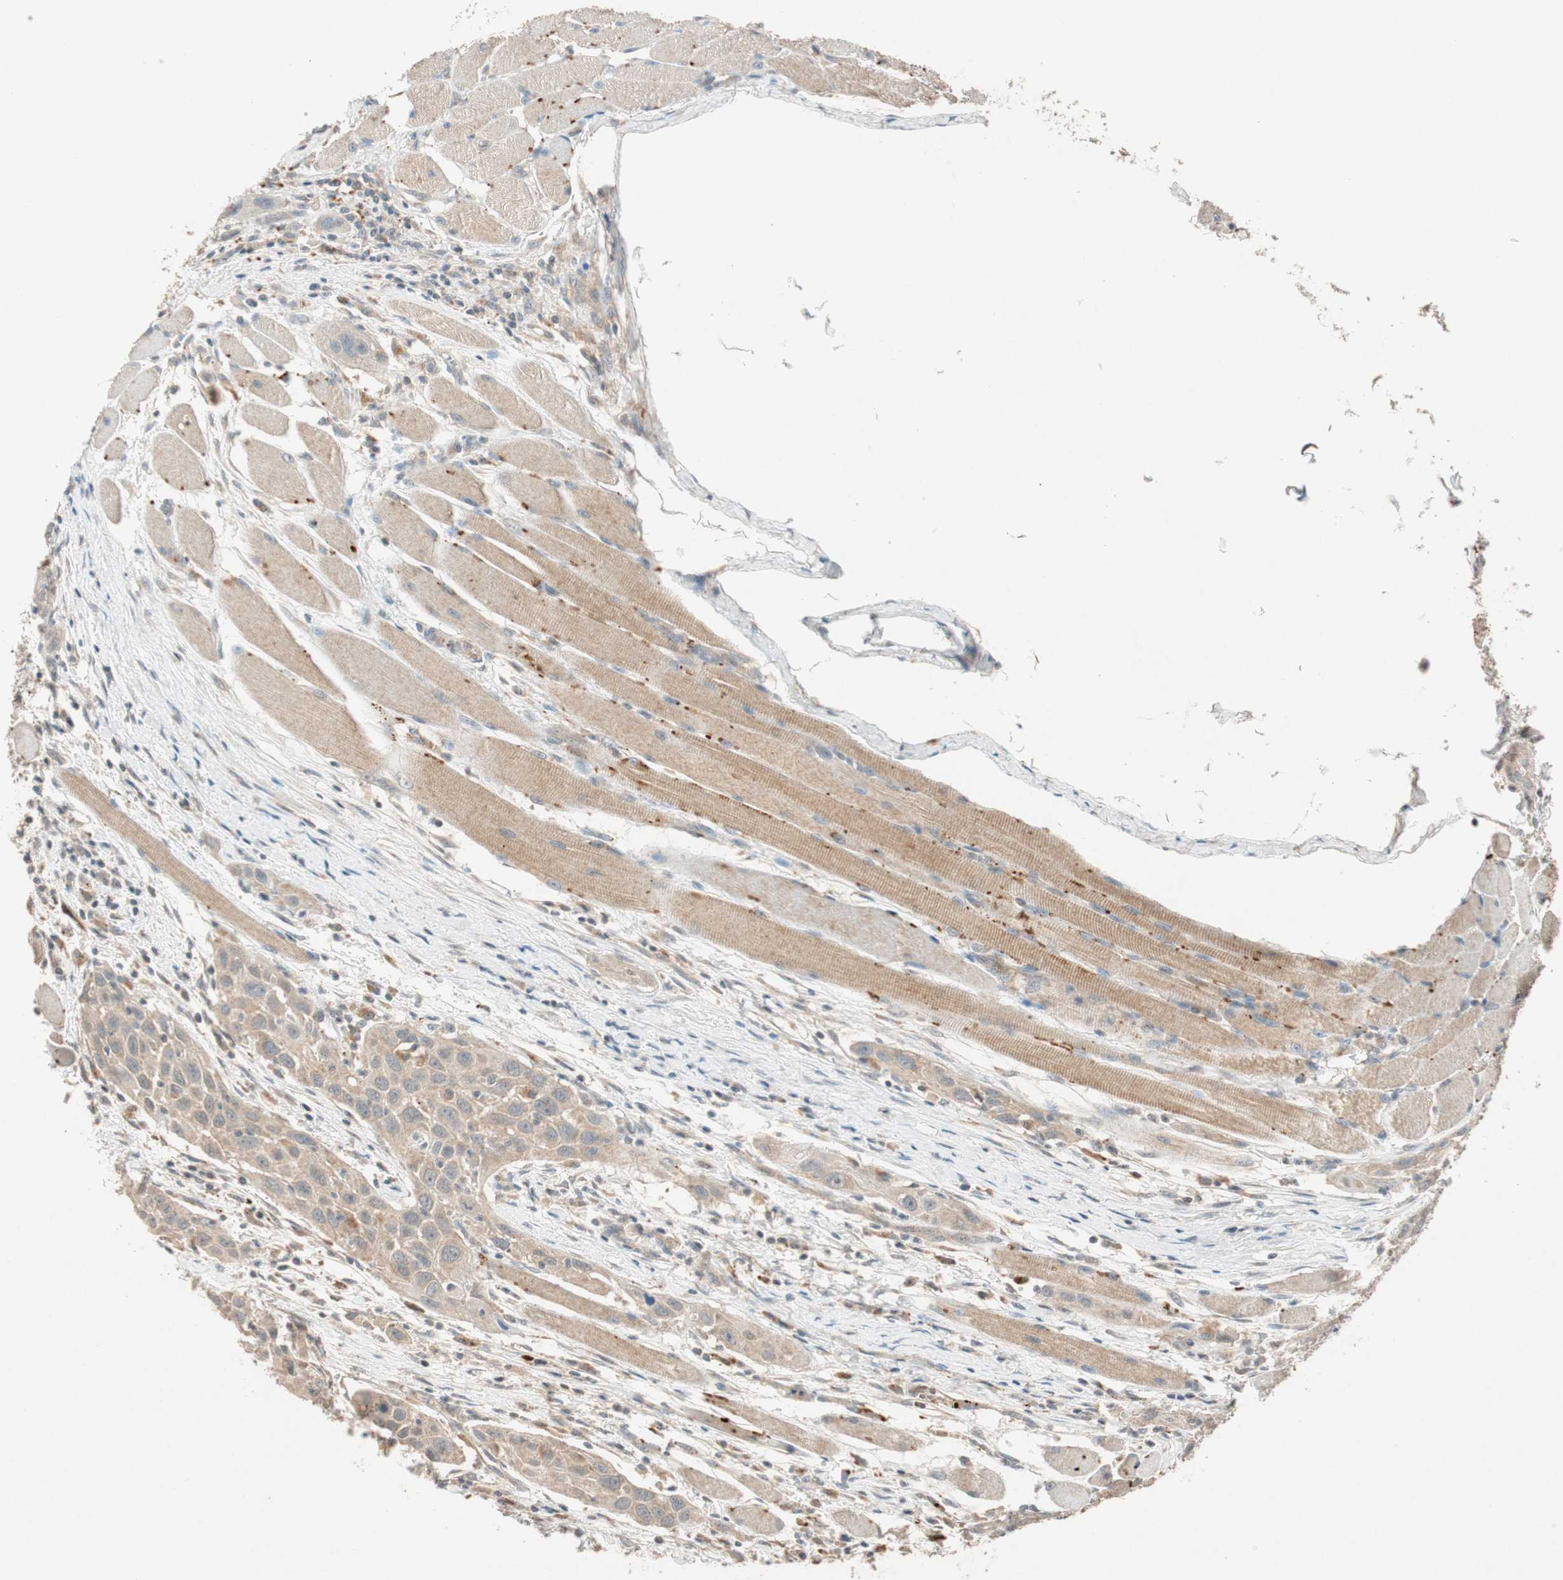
{"staining": {"intensity": "weak", "quantity": ">75%", "location": "cytoplasmic/membranous"}, "tissue": "head and neck cancer", "cell_type": "Tumor cells", "image_type": "cancer", "snomed": [{"axis": "morphology", "description": "Squamous cell carcinoma, NOS"}, {"axis": "topography", "description": "Oral tissue"}, {"axis": "topography", "description": "Head-Neck"}], "caption": "Human squamous cell carcinoma (head and neck) stained with a brown dye demonstrates weak cytoplasmic/membranous positive staining in about >75% of tumor cells.", "gene": "GLB1", "patient": {"sex": "female", "age": 50}}